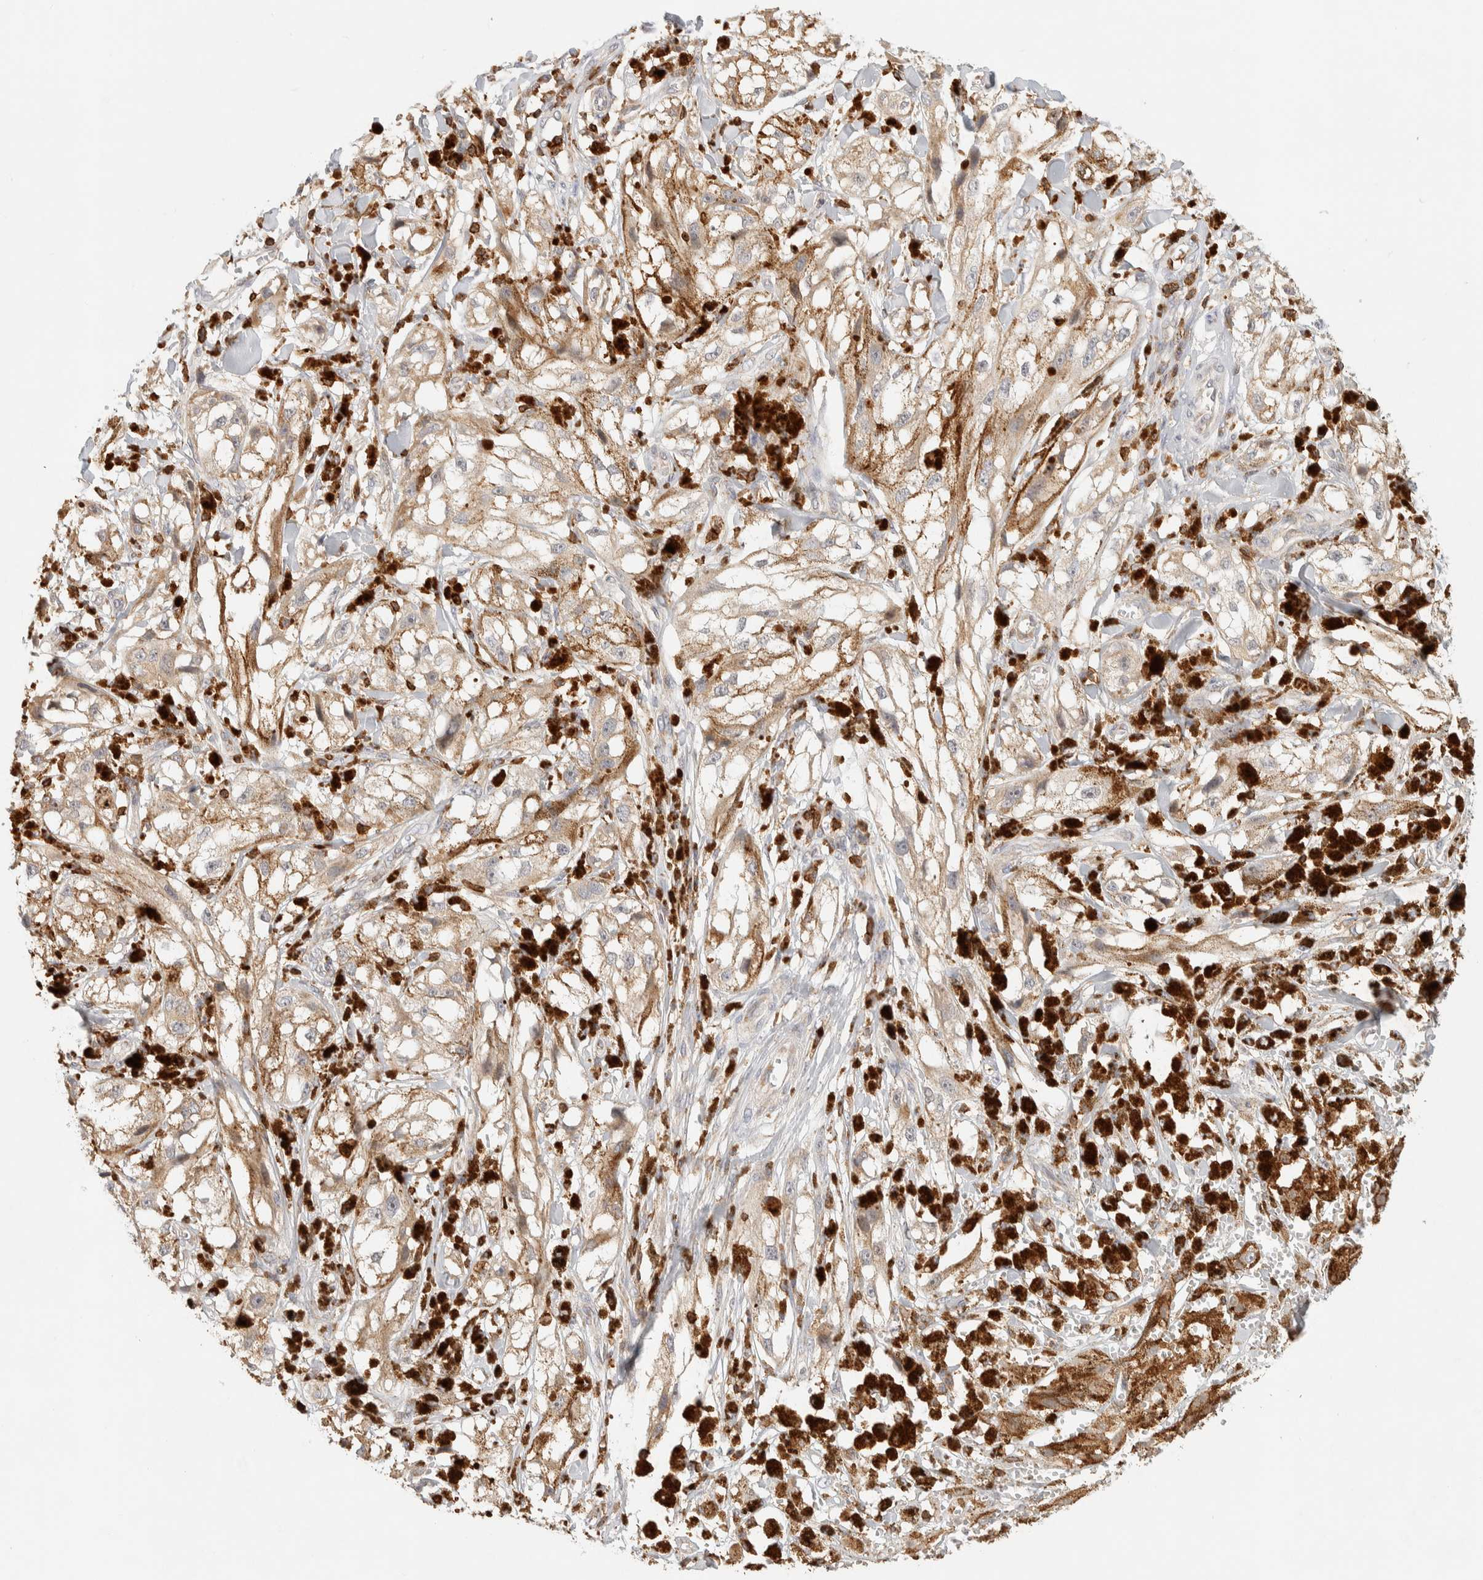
{"staining": {"intensity": "weak", "quantity": ">75%", "location": "cytoplasmic/membranous"}, "tissue": "melanoma", "cell_type": "Tumor cells", "image_type": "cancer", "snomed": [{"axis": "morphology", "description": "Malignant melanoma, NOS"}, {"axis": "topography", "description": "Skin"}], "caption": "Malignant melanoma tissue reveals weak cytoplasmic/membranous staining in about >75% of tumor cells", "gene": "RUNDC1", "patient": {"sex": "male", "age": 88}}